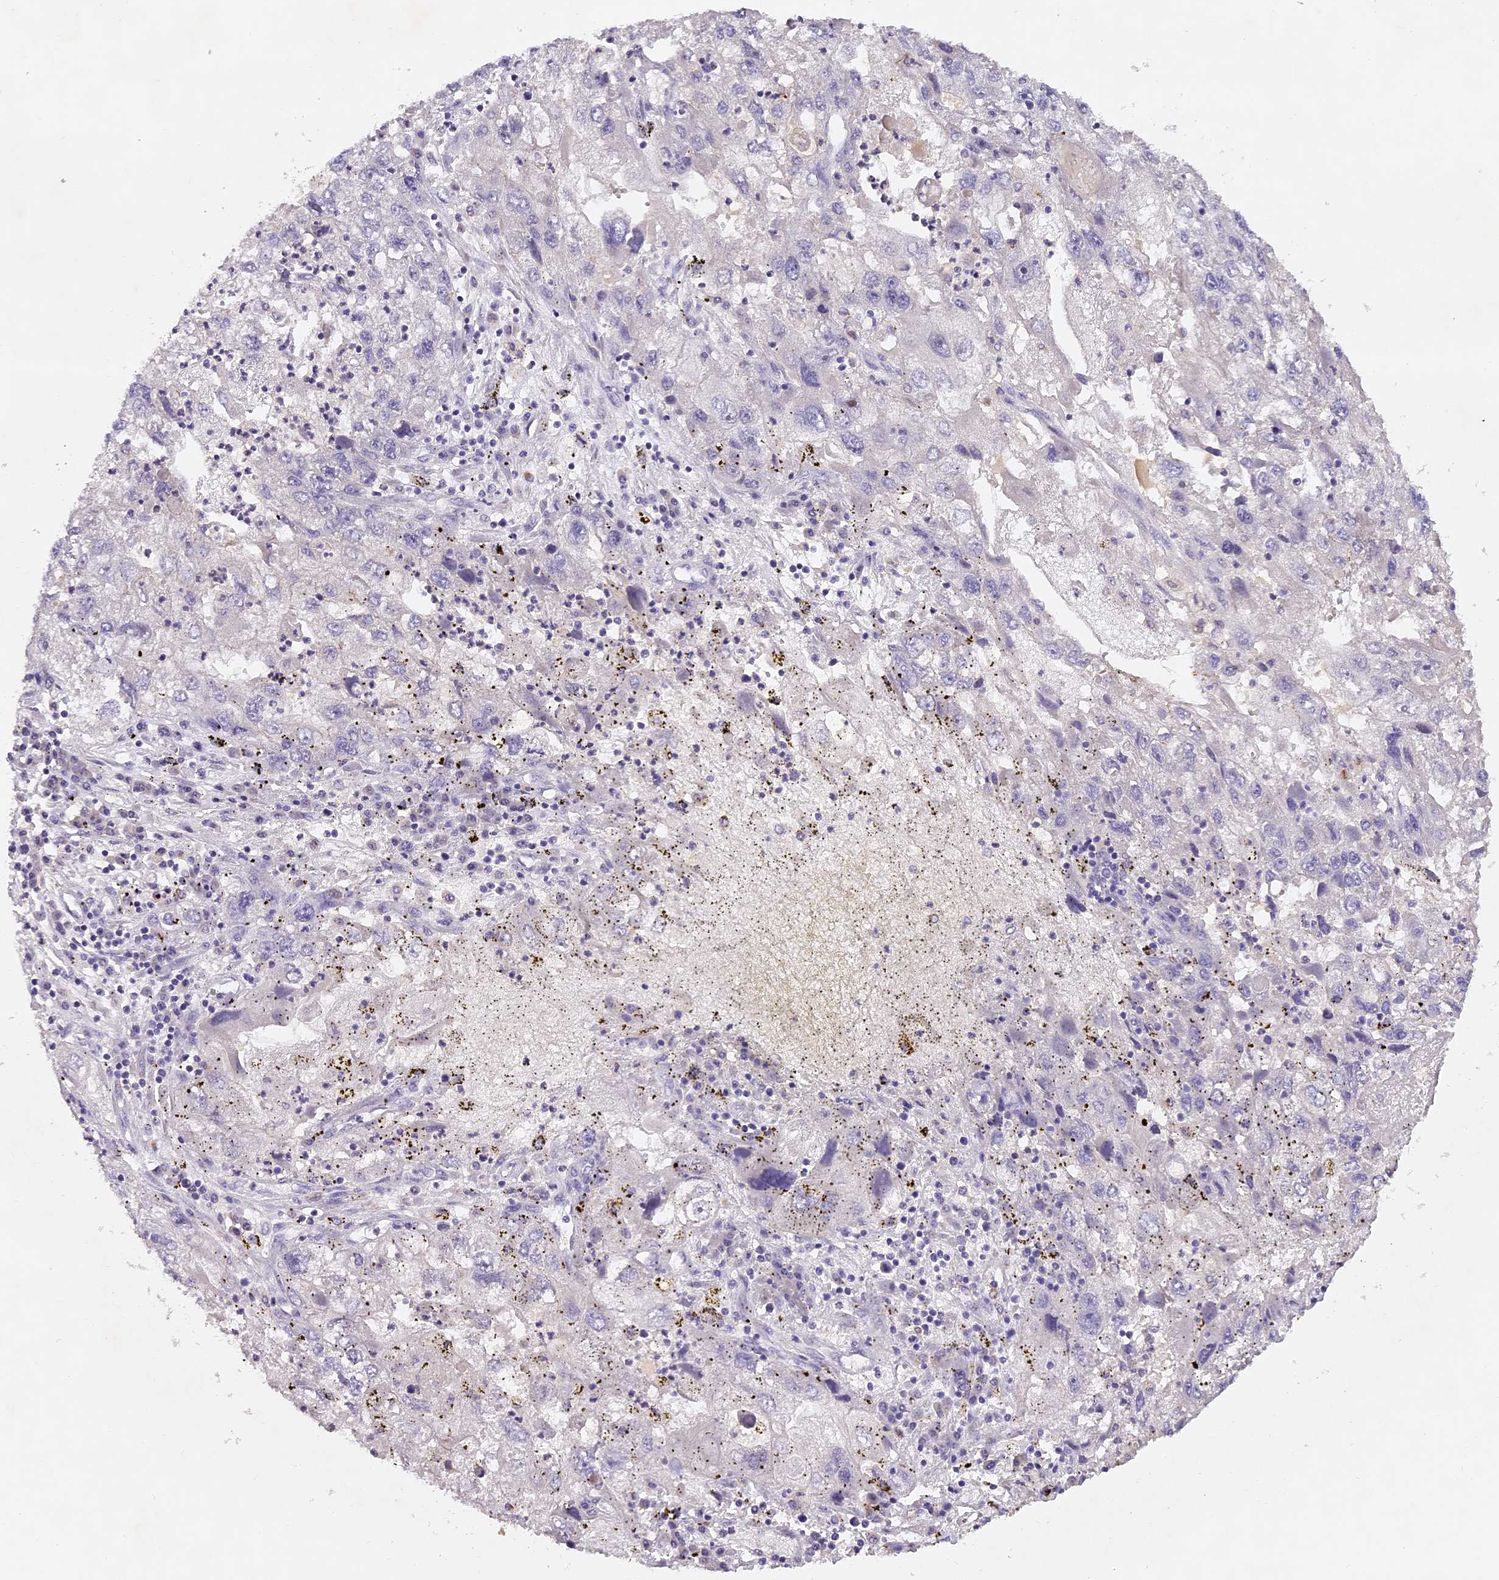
{"staining": {"intensity": "negative", "quantity": "none", "location": "none"}, "tissue": "endometrial cancer", "cell_type": "Tumor cells", "image_type": "cancer", "snomed": [{"axis": "morphology", "description": "Adenocarcinoma, NOS"}, {"axis": "topography", "description": "Endometrium"}], "caption": "Image shows no protein staining in tumor cells of endometrial adenocarcinoma tissue.", "gene": "ELL3", "patient": {"sex": "female", "age": 49}}